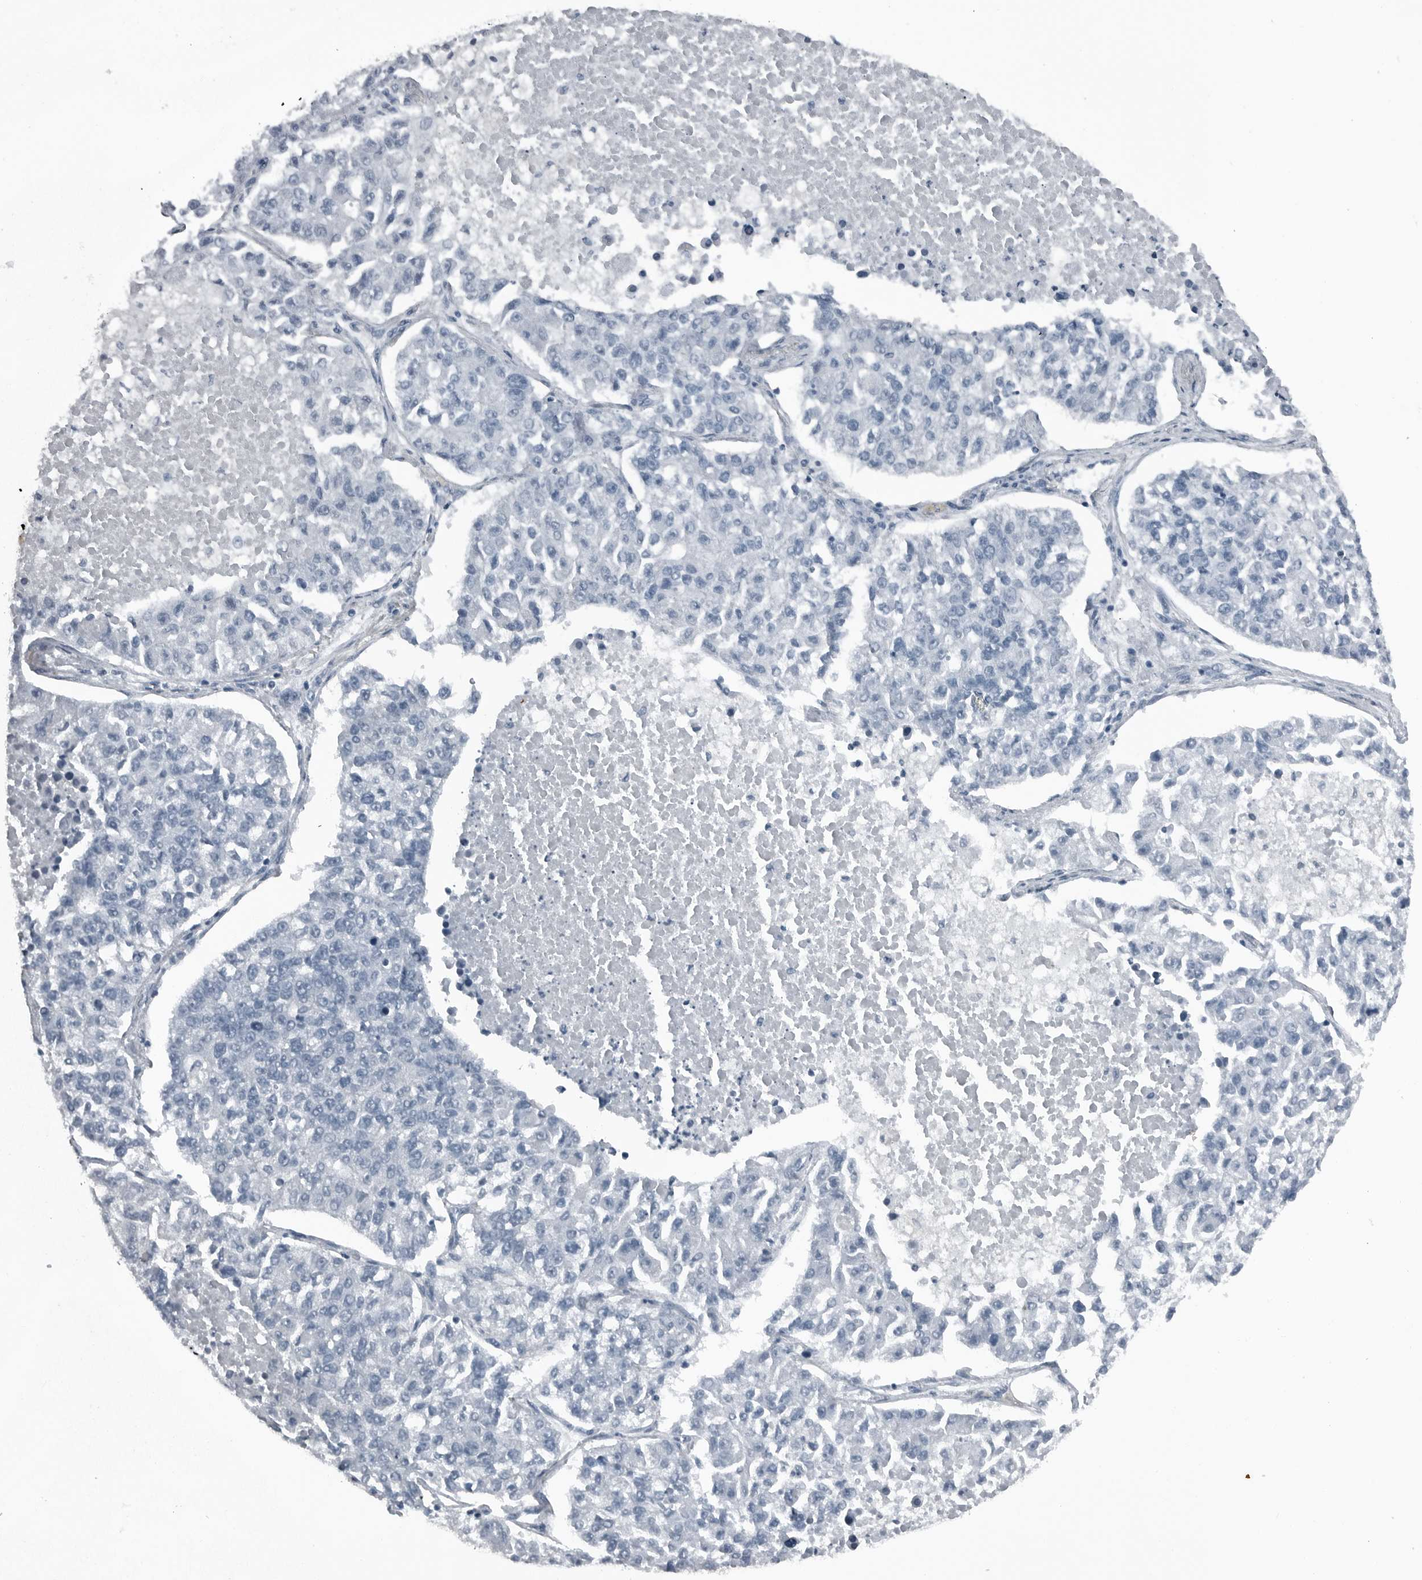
{"staining": {"intensity": "negative", "quantity": "none", "location": "none"}, "tissue": "lung cancer", "cell_type": "Tumor cells", "image_type": "cancer", "snomed": [{"axis": "morphology", "description": "Adenocarcinoma, NOS"}, {"axis": "topography", "description": "Lung"}], "caption": "Immunohistochemistry image of adenocarcinoma (lung) stained for a protein (brown), which exhibits no expression in tumor cells. (DAB (3,3'-diaminobenzidine) immunohistochemistry (IHC), high magnification).", "gene": "GAK", "patient": {"sex": "male", "age": 49}}